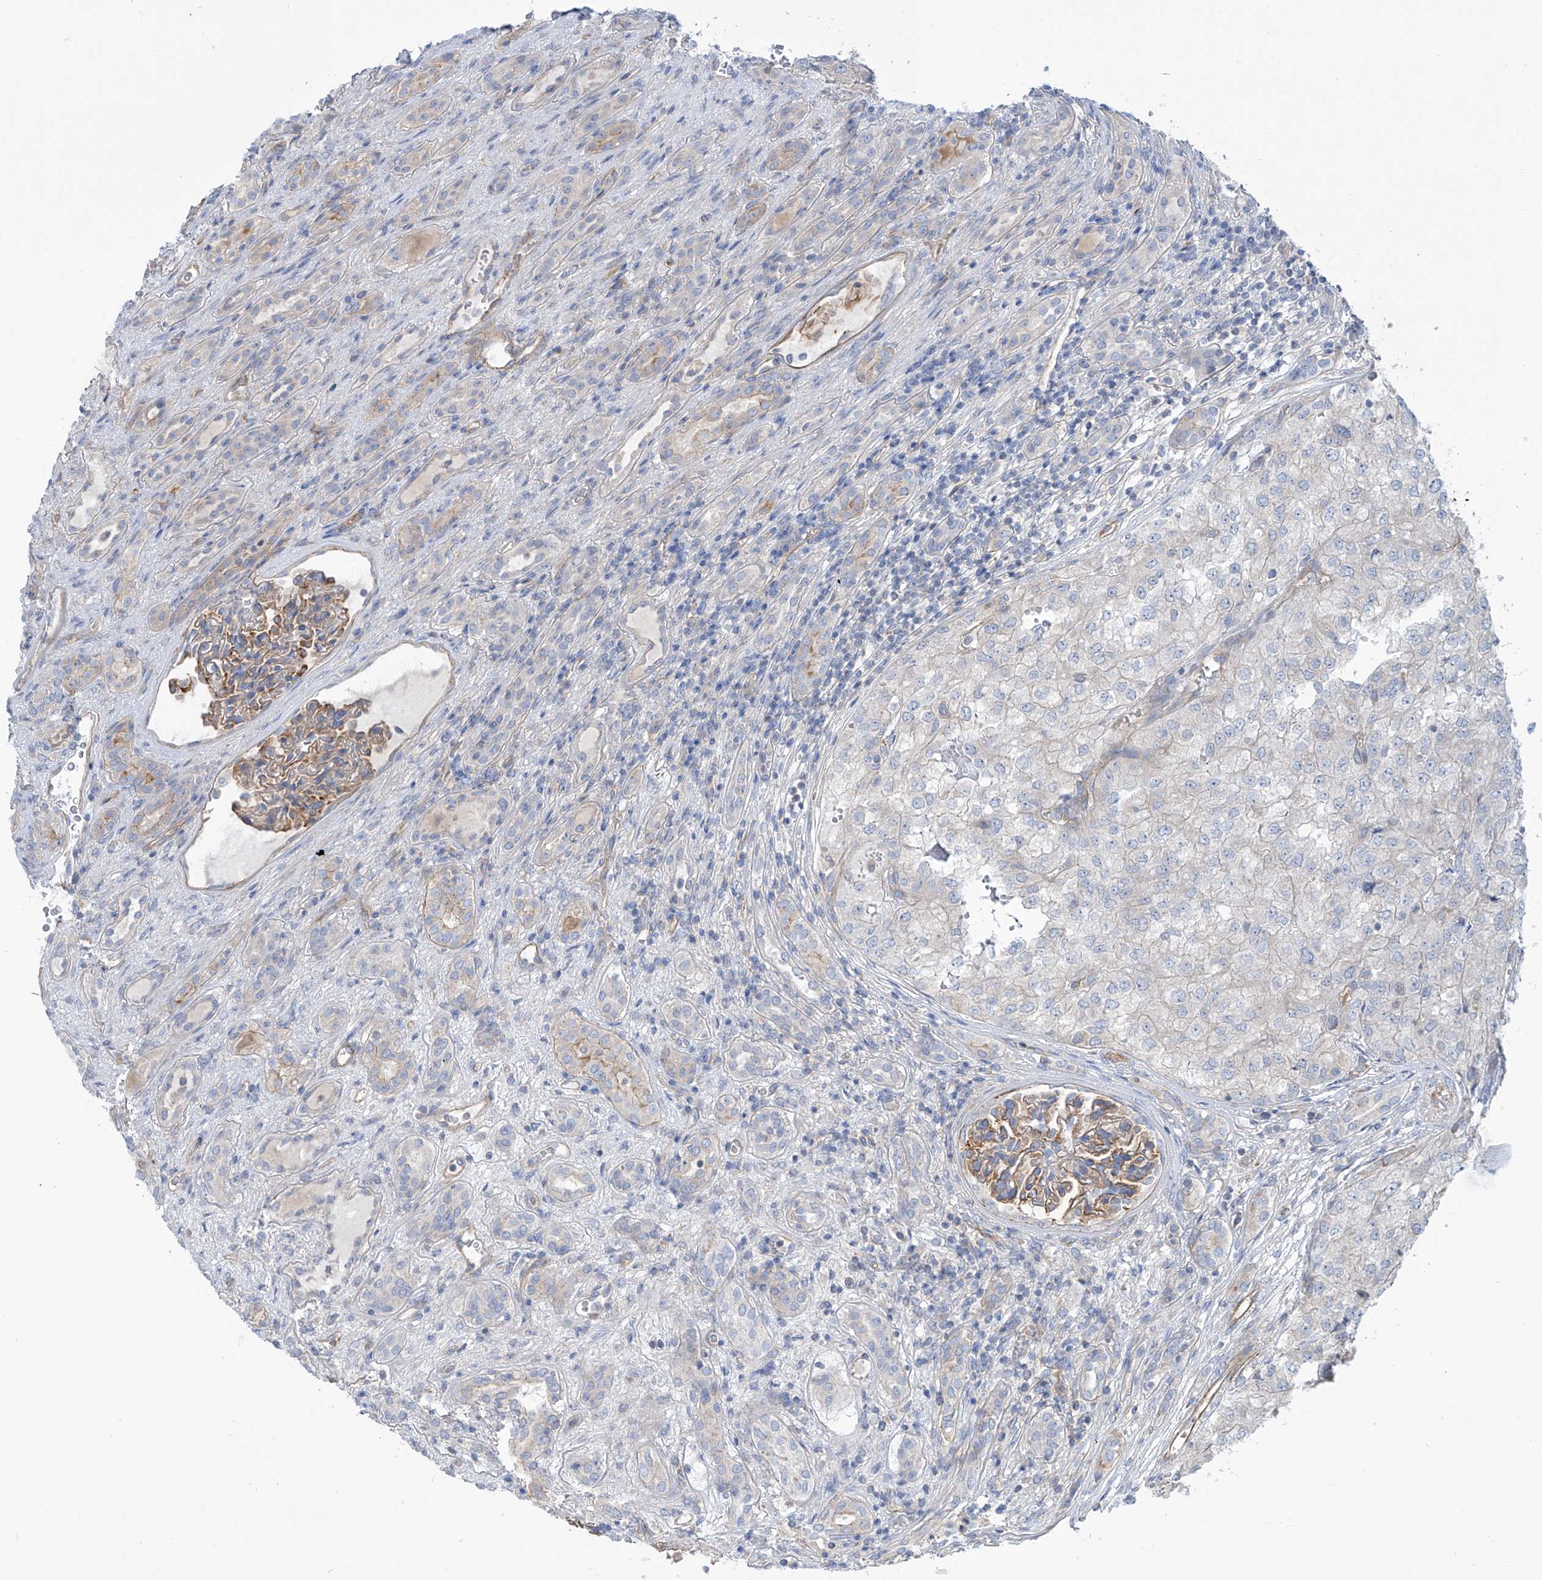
{"staining": {"intensity": "negative", "quantity": "none", "location": "none"}, "tissue": "renal cancer", "cell_type": "Tumor cells", "image_type": "cancer", "snomed": [{"axis": "morphology", "description": "Adenocarcinoma, NOS"}, {"axis": "topography", "description": "Kidney"}], "caption": "IHC micrograph of neoplastic tissue: renal cancer stained with DAB demonstrates no significant protein positivity in tumor cells.", "gene": "TMEM209", "patient": {"sex": "female", "age": 54}}